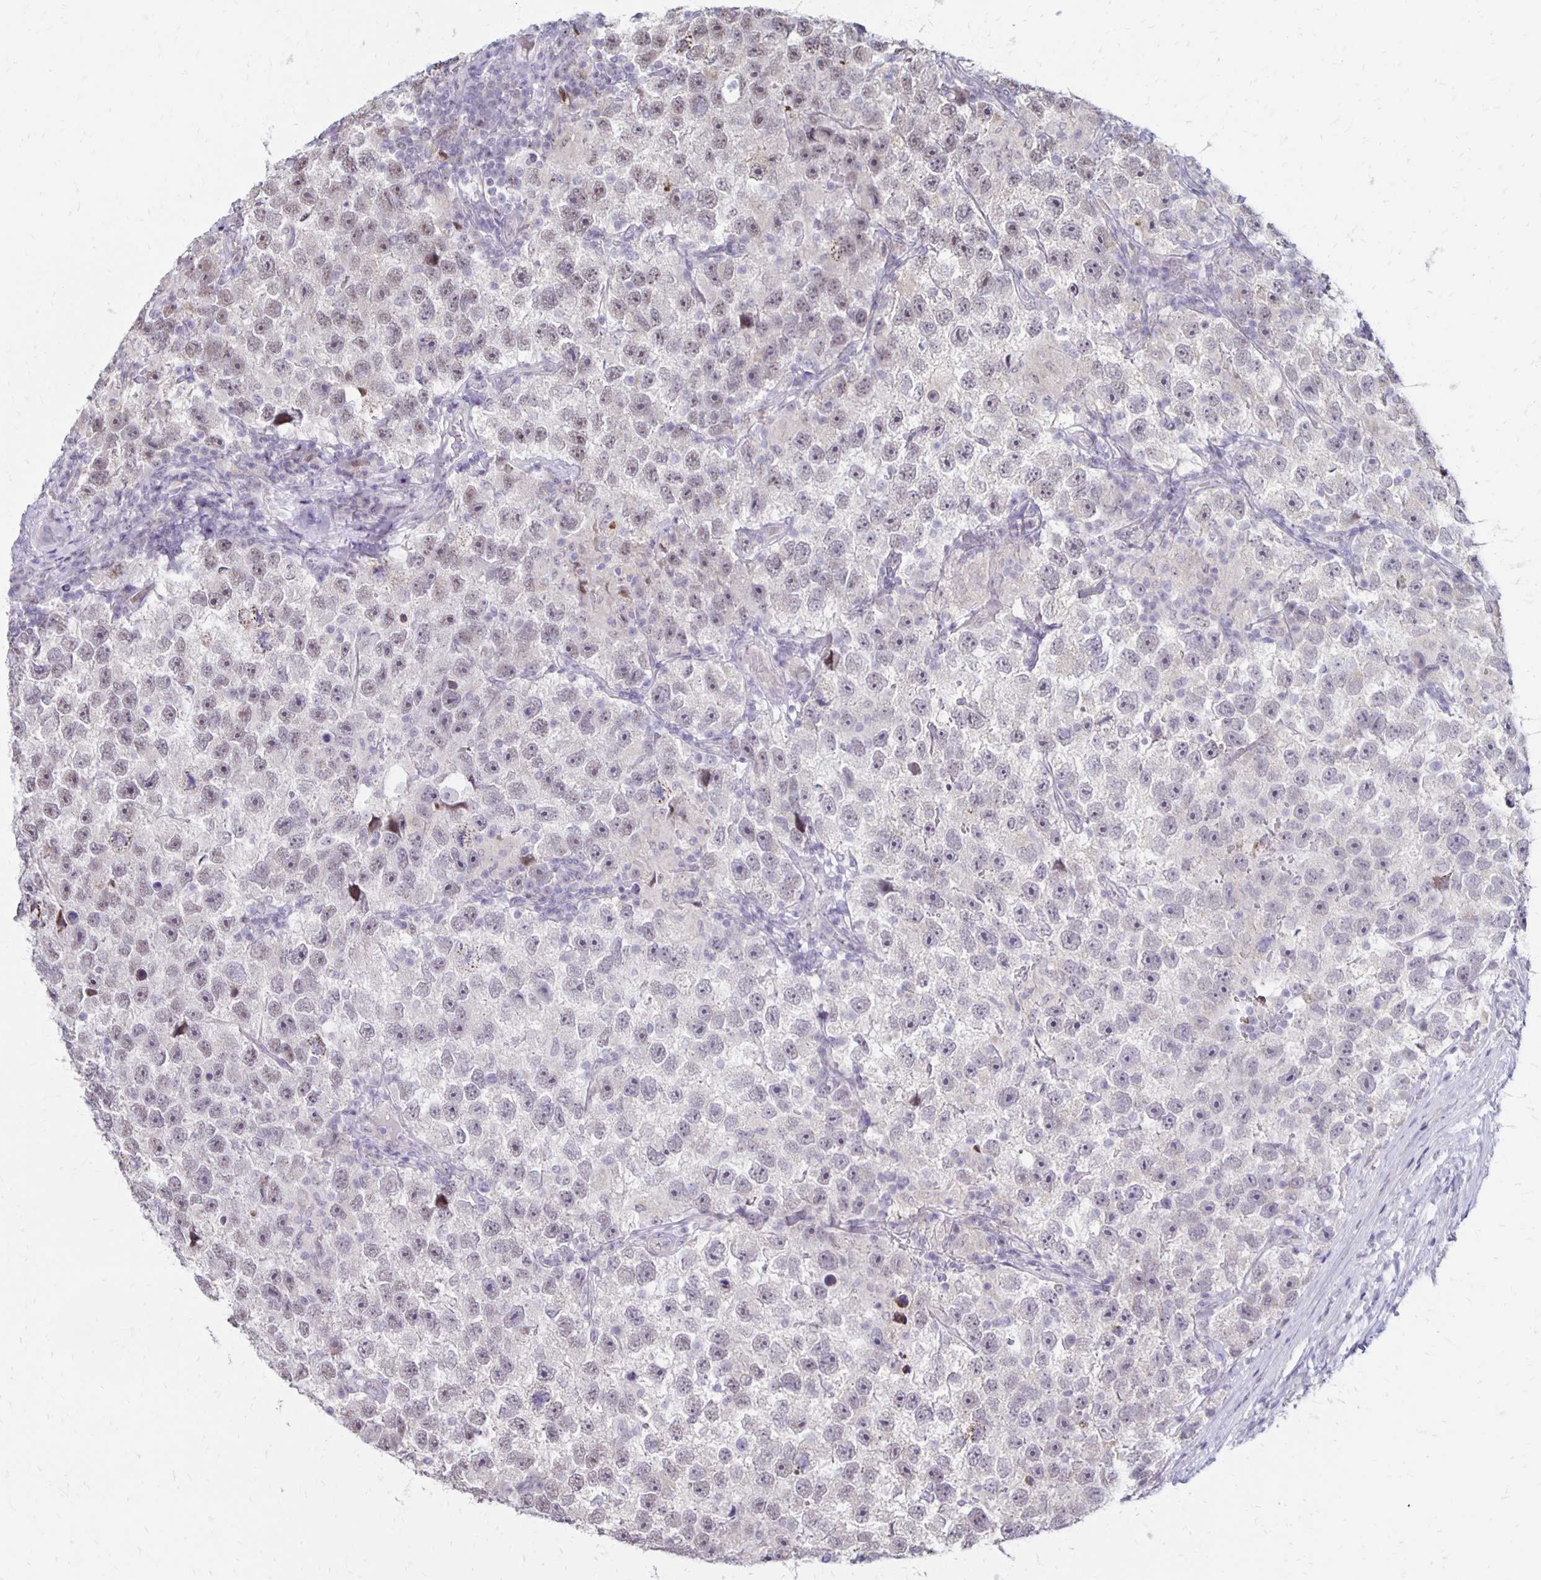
{"staining": {"intensity": "weak", "quantity": "<25%", "location": "nuclear"}, "tissue": "testis cancer", "cell_type": "Tumor cells", "image_type": "cancer", "snomed": [{"axis": "morphology", "description": "Seminoma, NOS"}, {"axis": "topography", "description": "Testis"}], "caption": "Photomicrograph shows no protein expression in tumor cells of testis cancer (seminoma) tissue.", "gene": "DAGLA", "patient": {"sex": "male", "age": 26}}